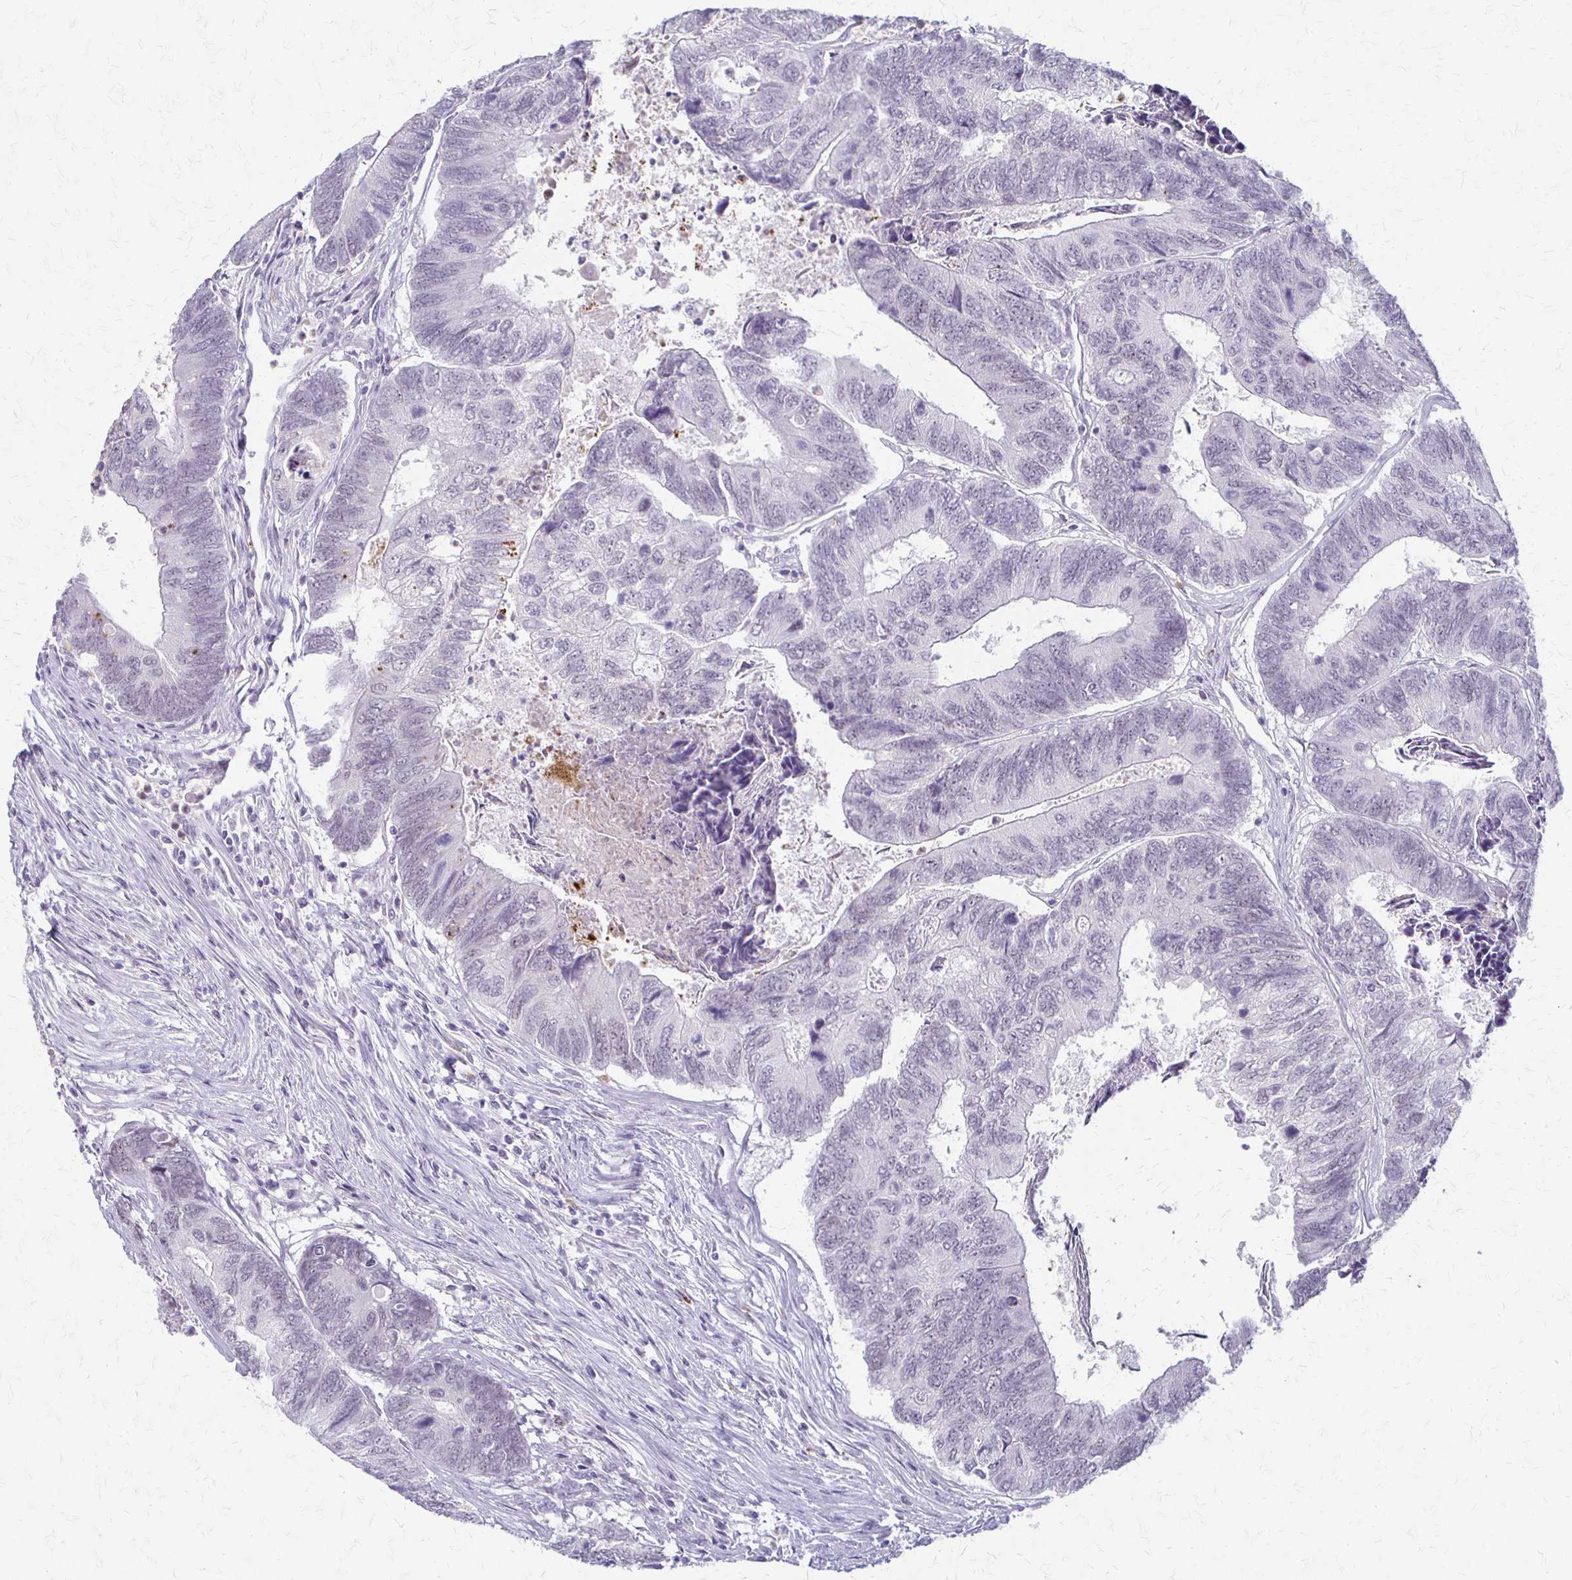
{"staining": {"intensity": "negative", "quantity": "none", "location": "none"}, "tissue": "colorectal cancer", "cell_type": "Tumor cells", "image_type": "cancer", "snomed": [{"axis": "morphology", "description": "Adenocarcinoma, NOS"}, {"axis": "topography", "description": "Colon"}], "caption": "A high-resolution photomicrograph shows immunohistochemistry (IHC) staining of colorectal cancer, which exhibits no significant staining in tumor cells.", "gene": "ACP5", "patient": {"sex": "female", "age": 67}}